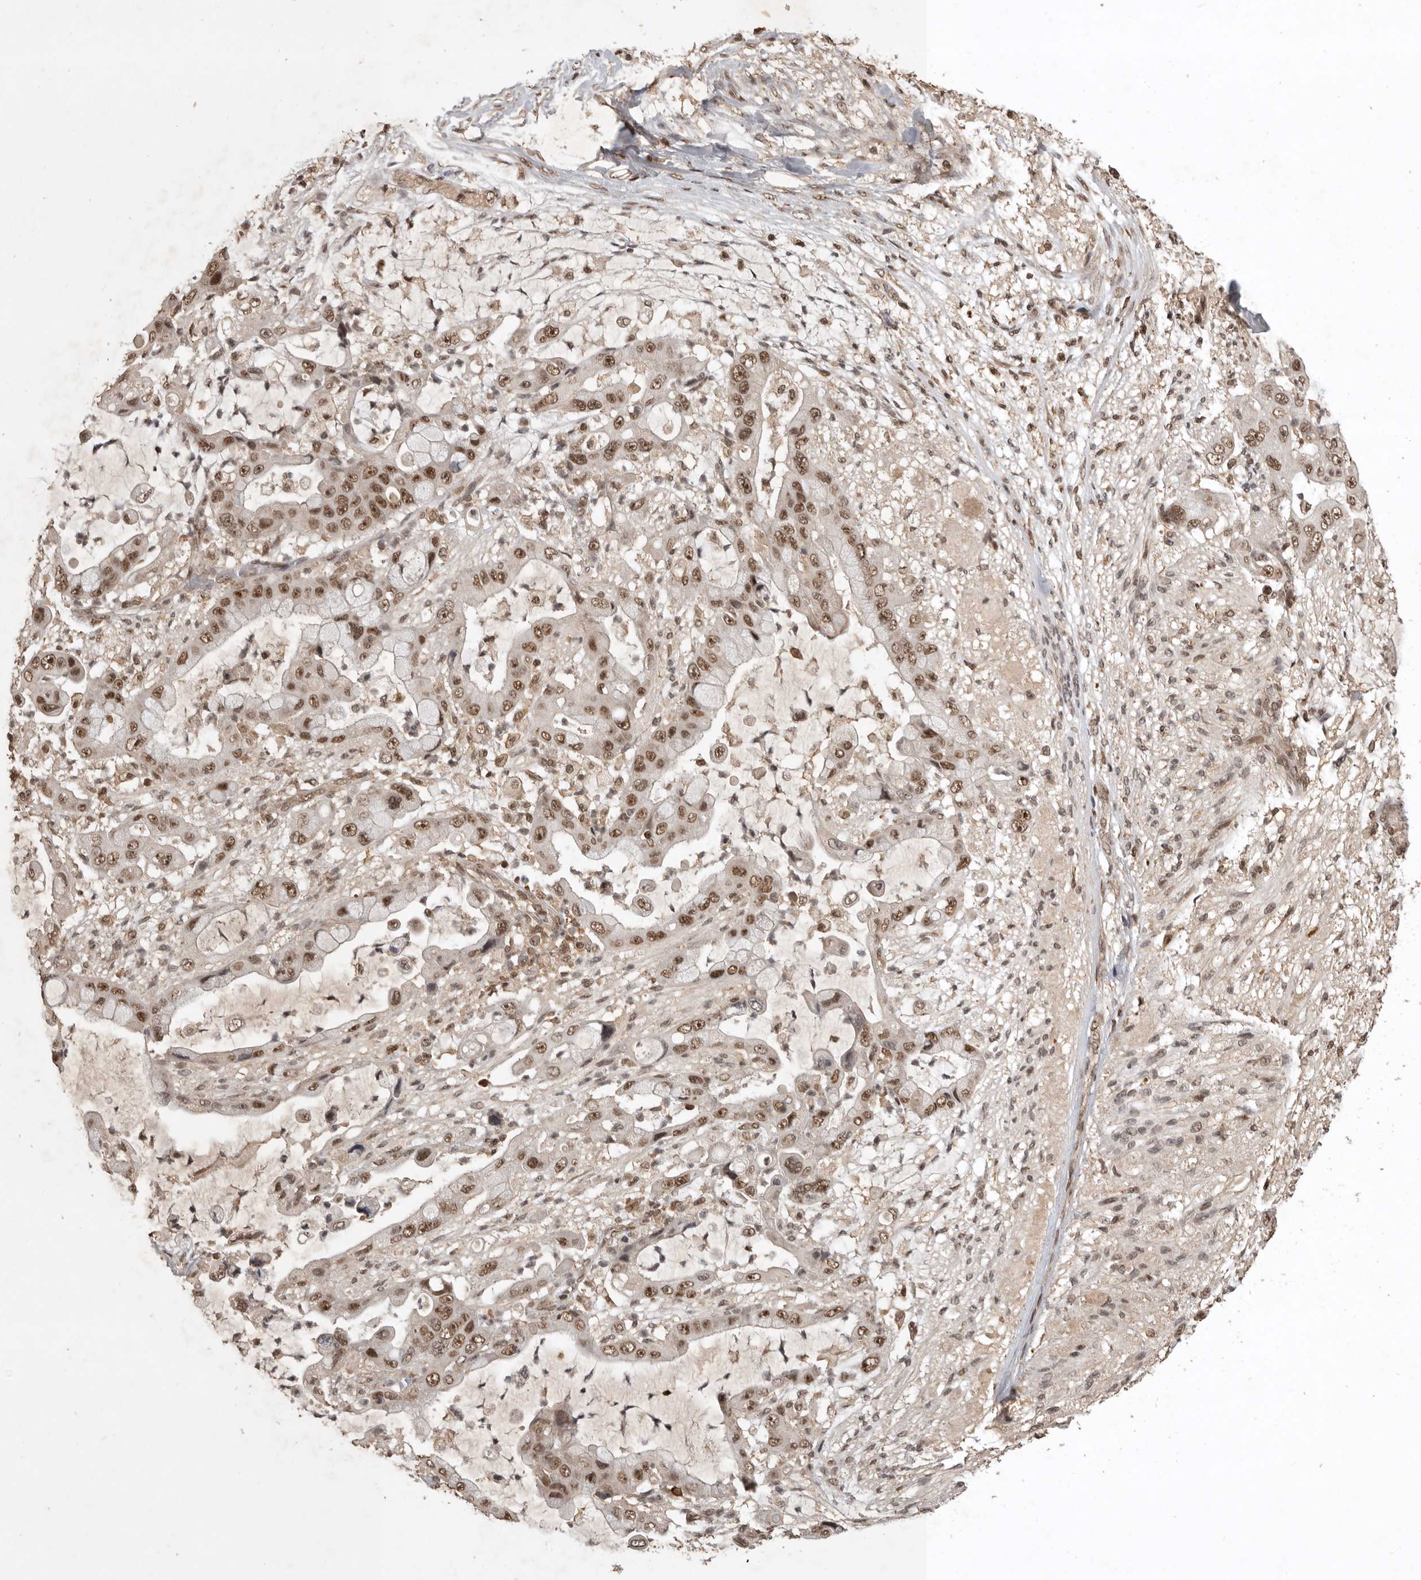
{"staining": {"intensity": "moderate", "quantity": ">75%", "location": "nuclear"}, "tissue": "liver cancer", "cell_type": "Tumor cells", "image_type": "cancer", "snomed": [{"axis": "morphology", "description": "Cholangiocarcinoma"}, {"axis": "topography", "description": "Liver"}], "caption": "A medium amount of moderate nuclear expression is seen in approximately >75% of tumor cells in liver cancer (cholangiocarcinoma) tissue. (Brightfield microscopy of DAB IHC at high magnification).", "gene": "CBLL1", "patient": {"sex": "female", "age": 54}}